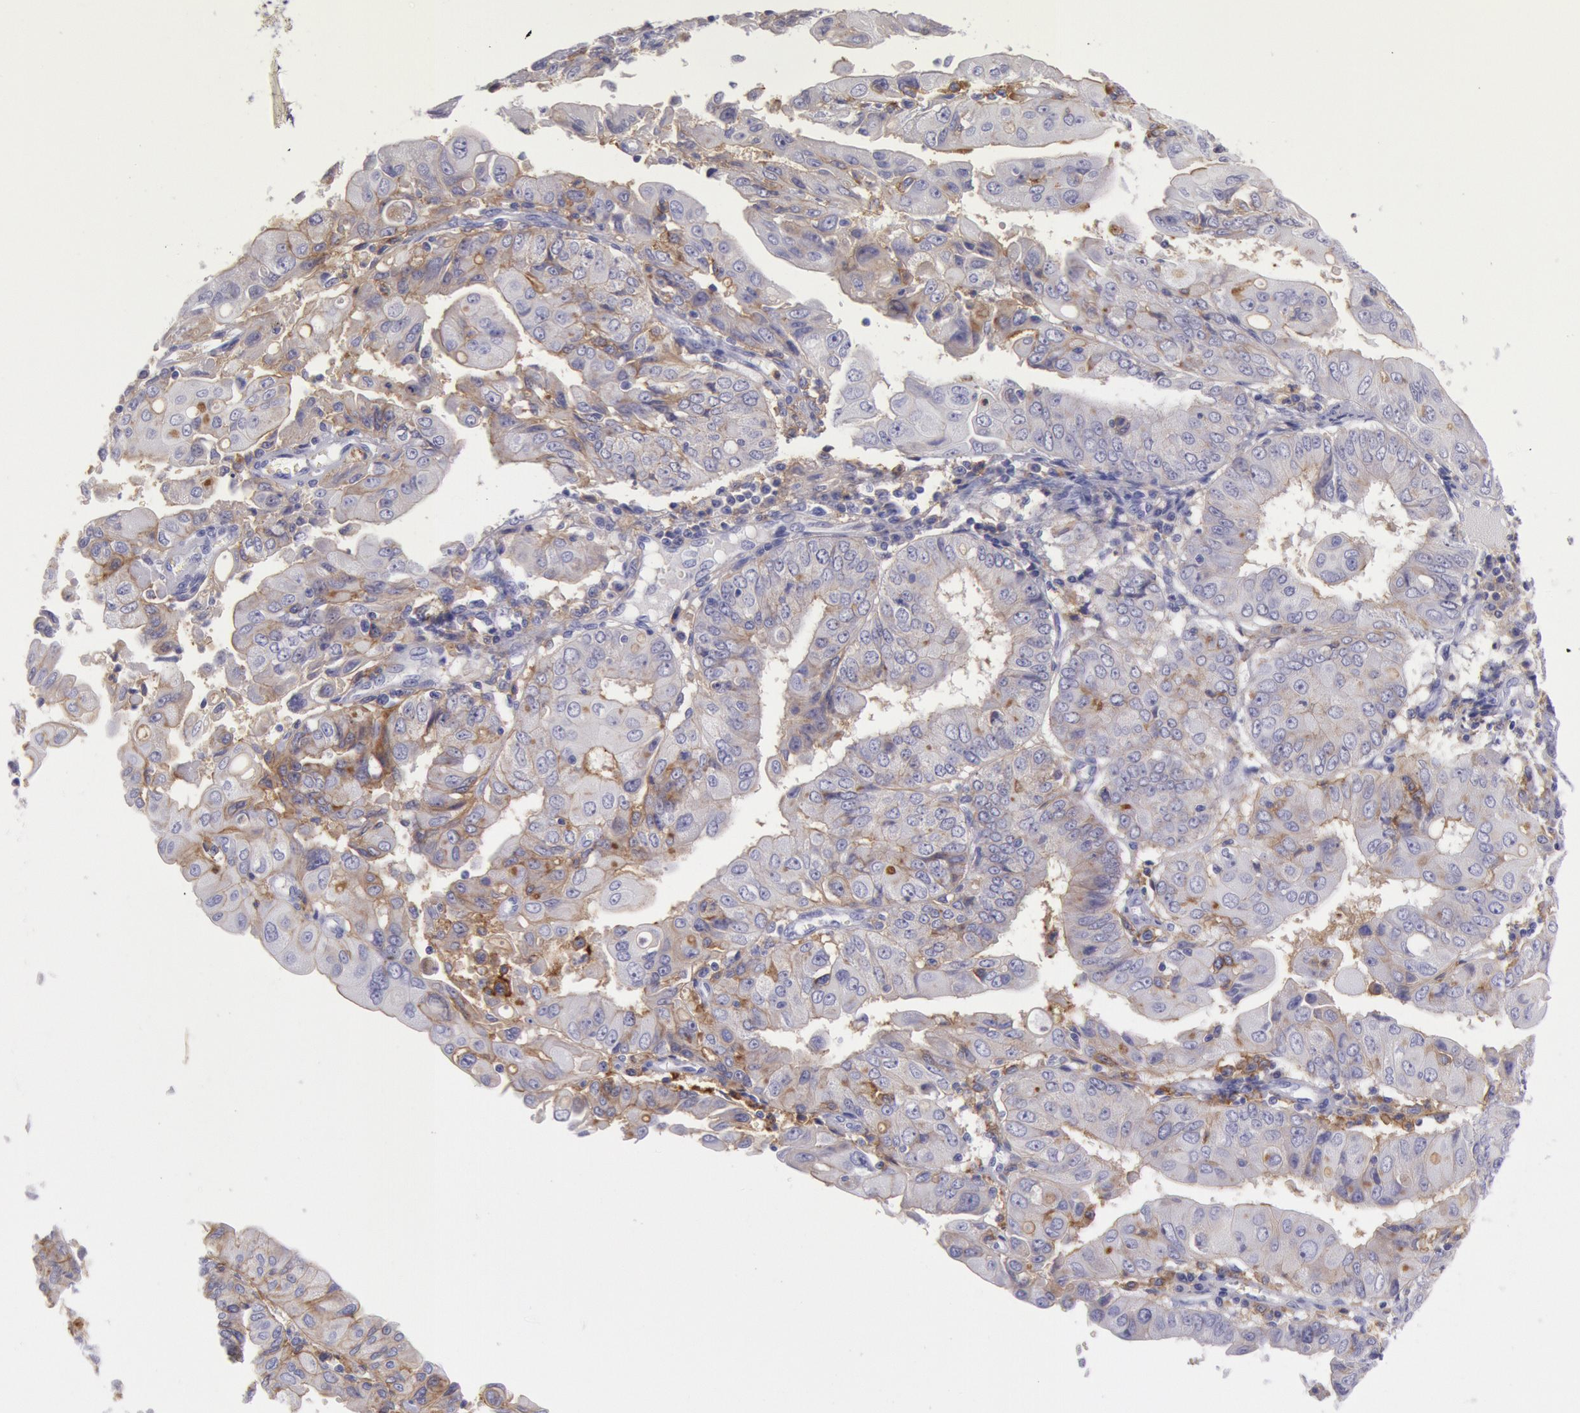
{"staining": {"intensity": "weak", "quantity": "25%-75%", "location": "cytoplasmic/membranous"}, "tissue": "endometrial cancer", "cell_type": "Tumor cells", "image_type": "cancer", "snomed": [{"axis": "morphology", "description": "Adenocarcinoma, NOS"}, {"axis": "topography", "description": "Endometrium"}], "caption": "Endometrial cancer (adenocarcinoma) tissue shows weak cytoplasmic/membranous positivity in about 25%-75% of tumor cells, visualized by immunohistochemistry.", "gene": "LYN", "patient": {"sex": "female", "age": 75}}